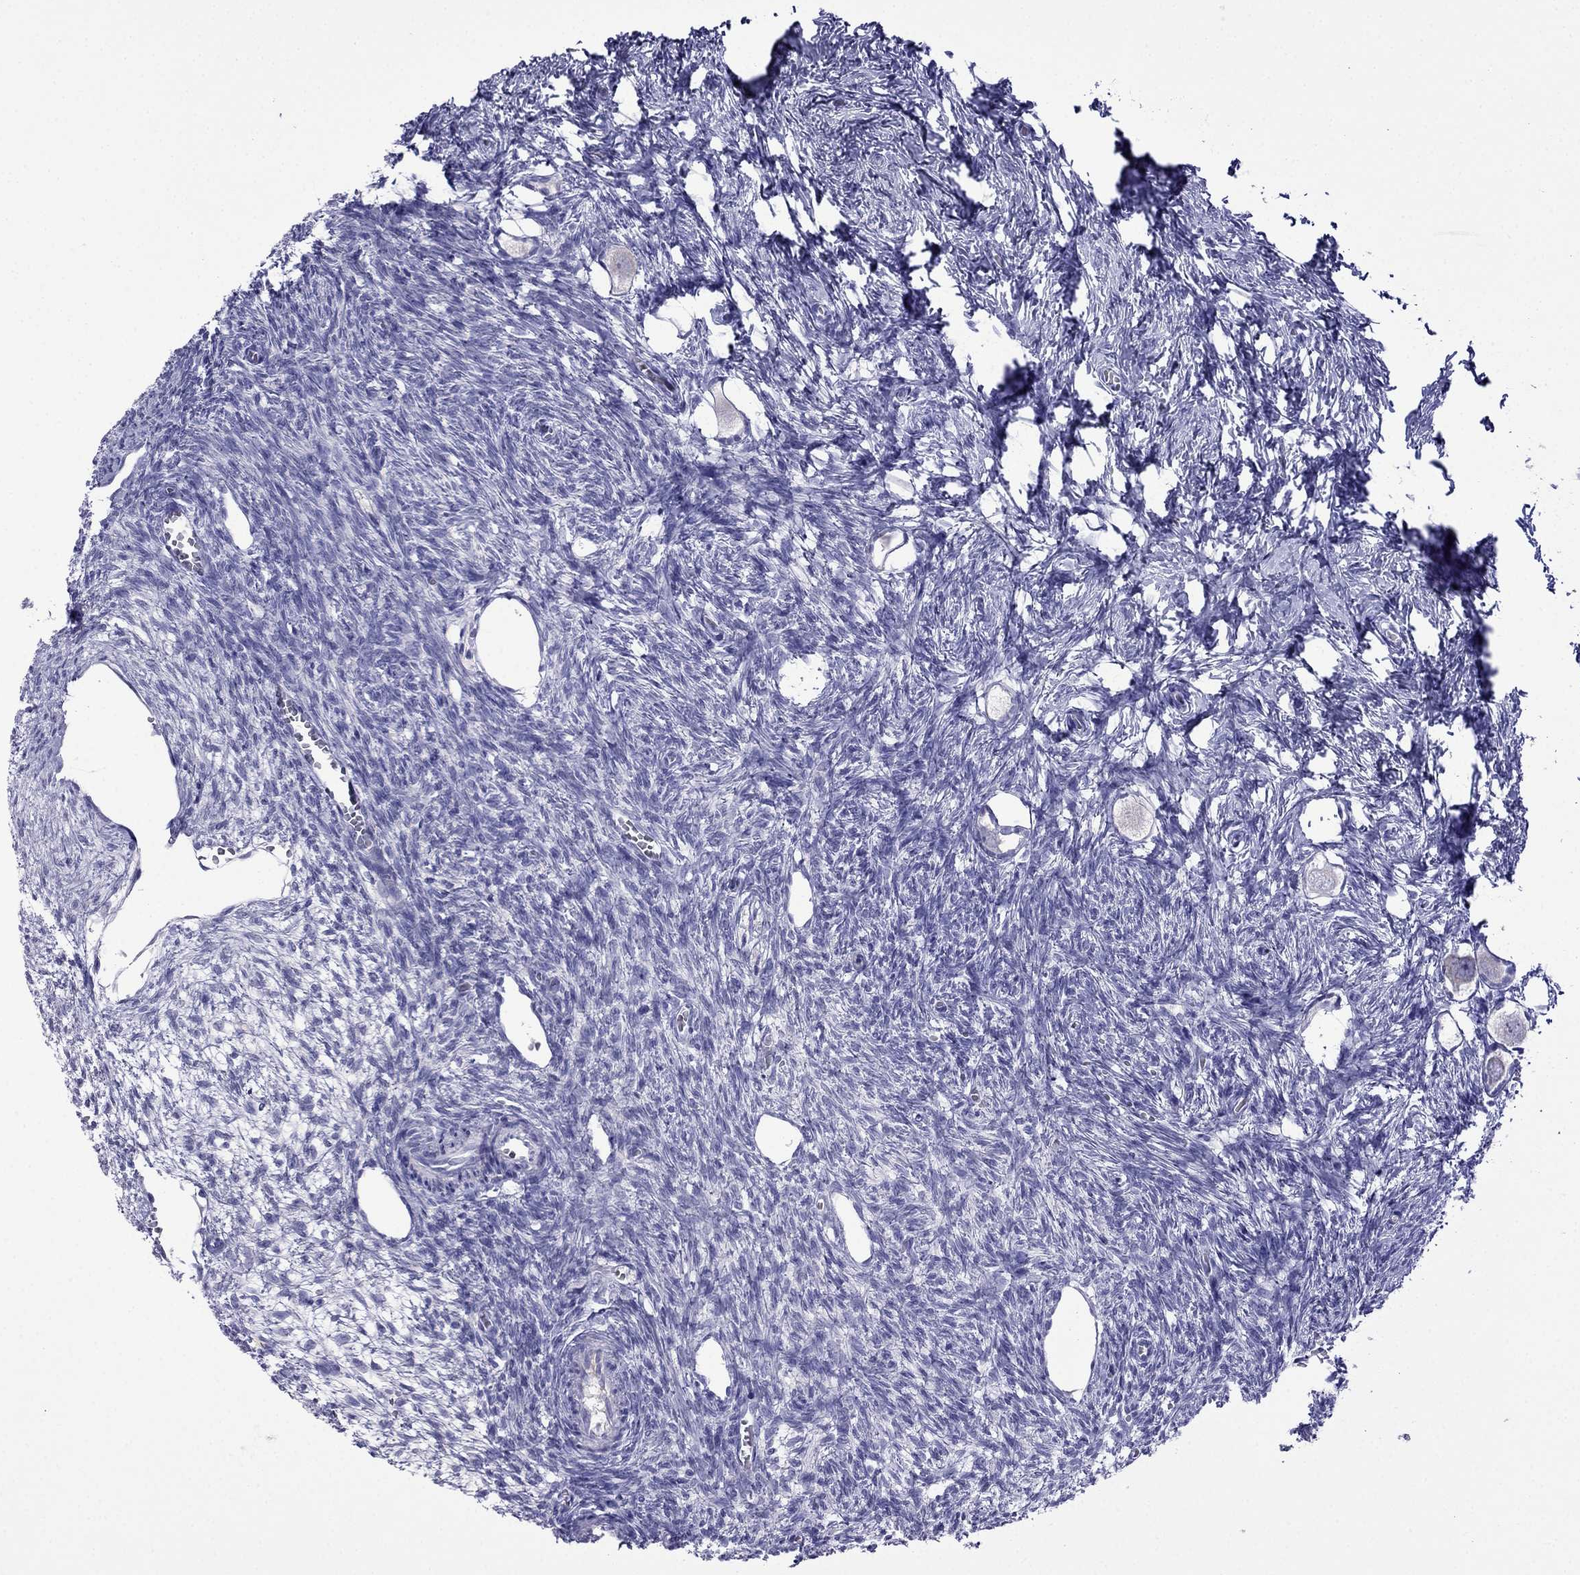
{"staining": {"intensity": "negative", "quantity": "none", "location": "none"}, "tissue": "ovary", "cell_type": "Follicle cells", "image_type": "normal", "snomed": [{"axis": "morphology", "description": "Normal tissue, NOS"}, {"axis": "topography", "description": "Ovary"}], "caption": "The immunohistochemistry (IHC) image has no significant staining in follicle cells of ovary.", "gene": "CDHR4", "patient": {"sex": "female", "age": 27}}